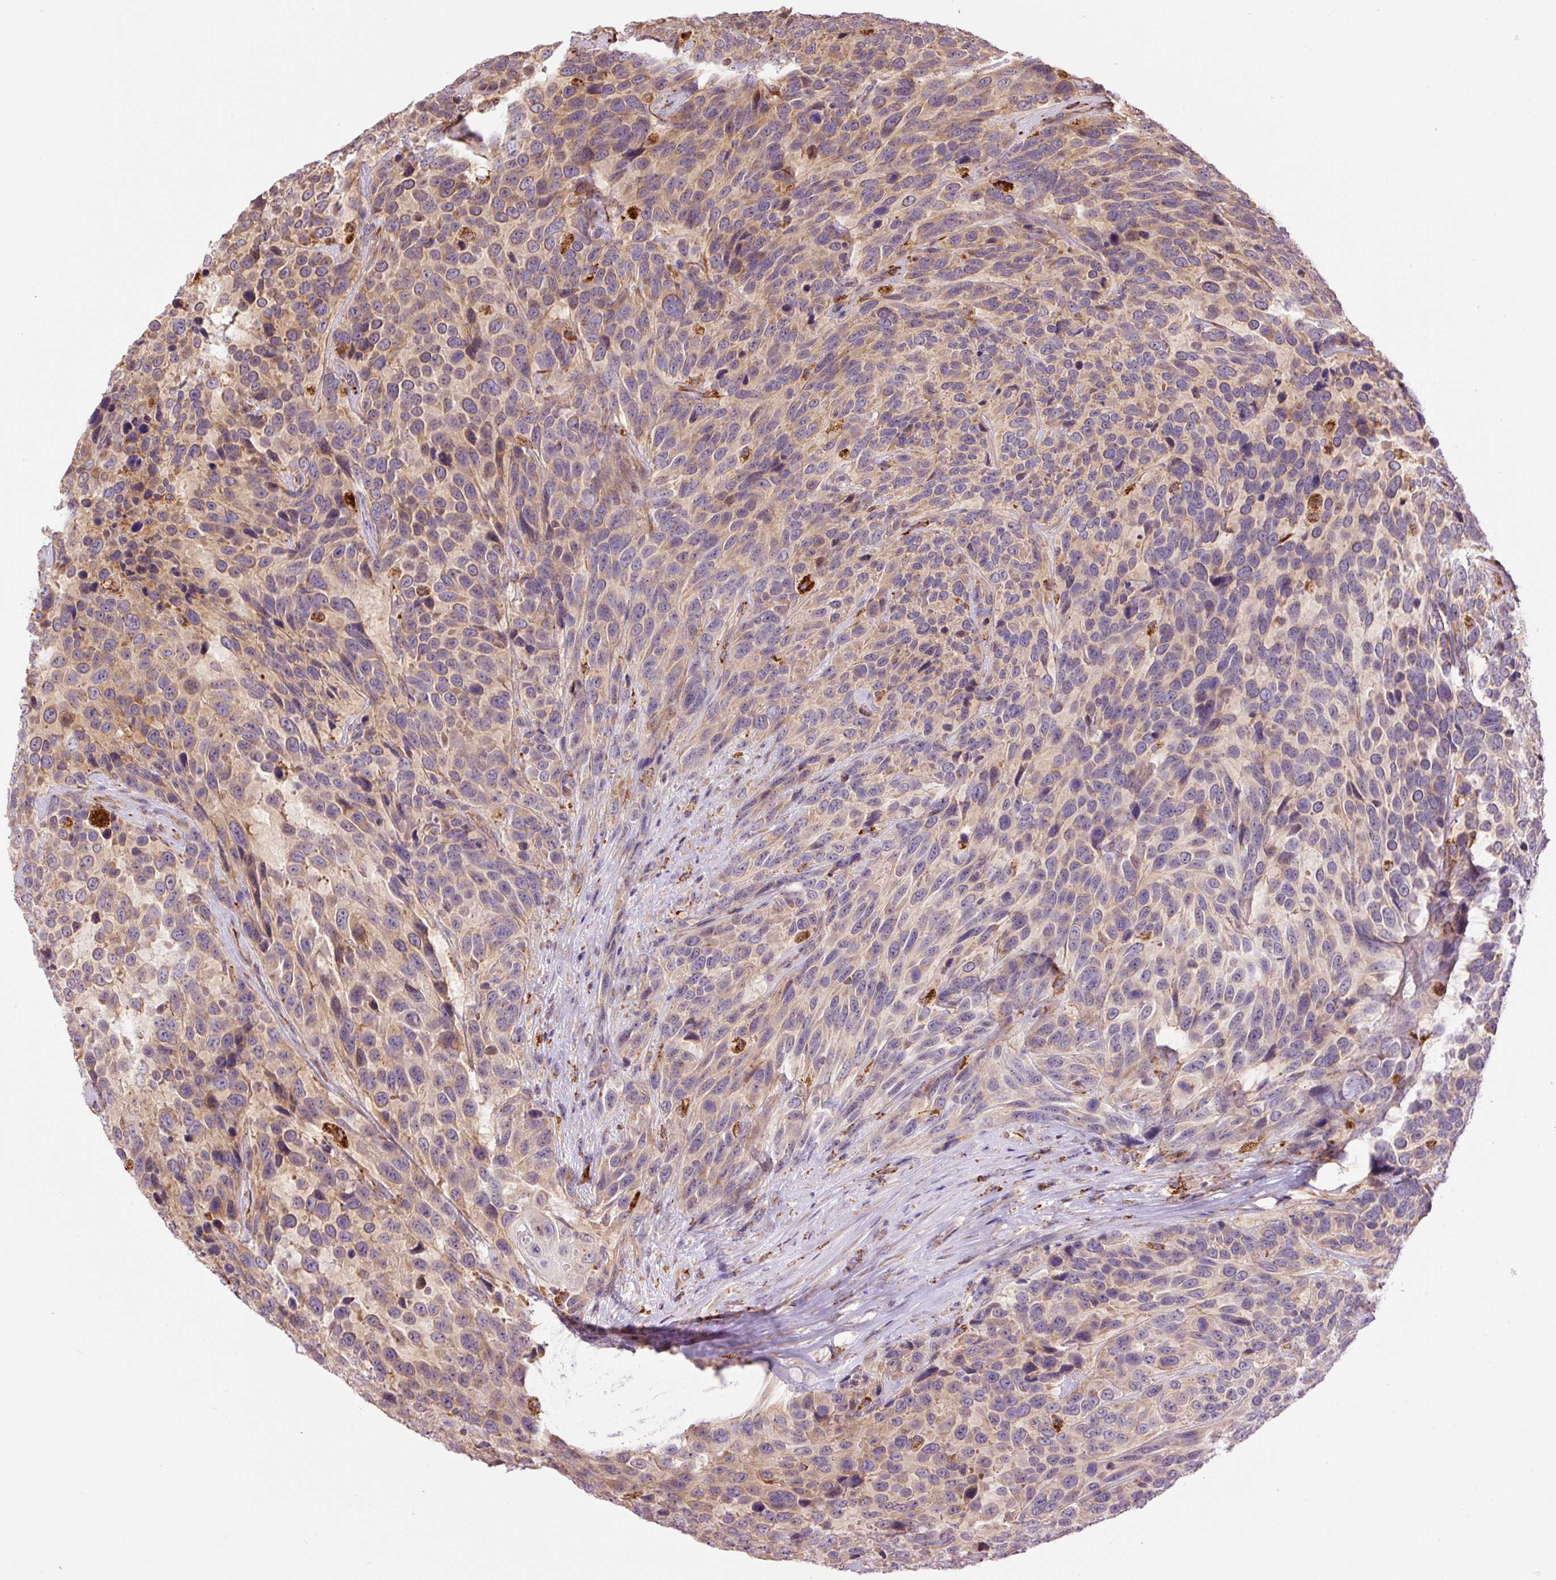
{"staining": {"intensity": "weak", "quantity": "25%-75%", "location": "cytoplasmic/membranous"}, "tissue": "urothelial cancer", "cell_type": "Tumor cells", "image_type": "cancer", "snomed": [{"axis": "morphology", "description": "Urothelial carcinoma, High grade"}, {"axis": "topography", "description": "Urinary bladder"}], "caption": "Immunohistochemistry (IHC) of urothelial cancer shows low levels of weak cytoplasmic/membranous positivity in about 25%-75% of tumor cells.", "gene": "PCK2", "patient": {"sex": "female", "age": 70}}